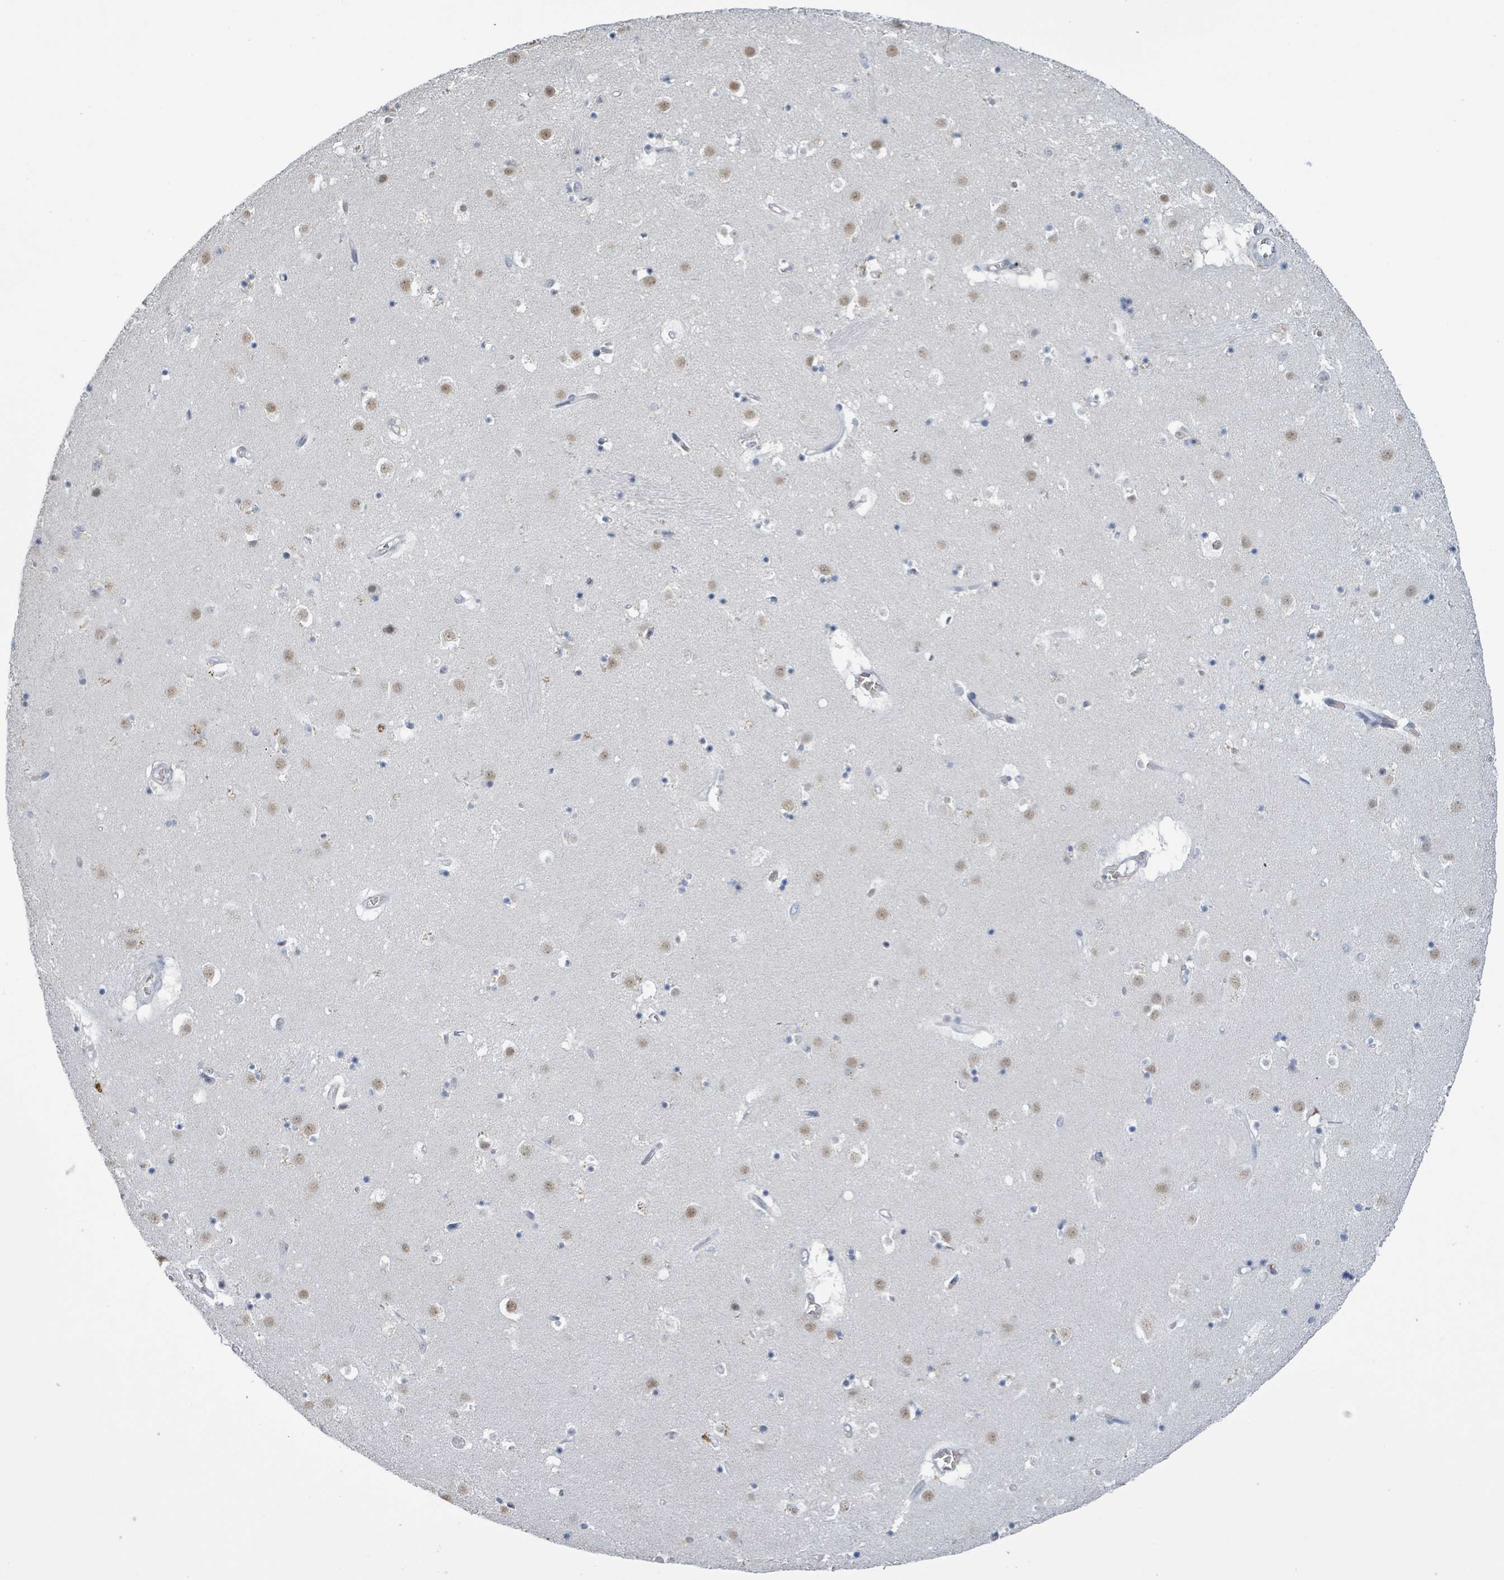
{"staining": {"intensity": "negative", "quantity": "none", "location": "none"}, "tissue": "caudate", "cell_type": "Glial cells", "image_type": "normal", "snomed": [{"axis": "morphology", "description": "Normal tissue, NOS"}, {"axis": "topography", "description": "Lateral ventricle wall"}], "caption": "Immunohistochemistry (IHC) photomicrograph of benign human caudate stained for a protein (brown), which displays no staining in glial cells. (Stains: DAB (3,3'-diaminobenzidine) immunohistochemistry (IHC) with hematoxylin counter stain, Microscopy: brightfield microscopy at high magnification).", "gene": "SEBOX", "patient": {"sex": "male", "age": 58}}